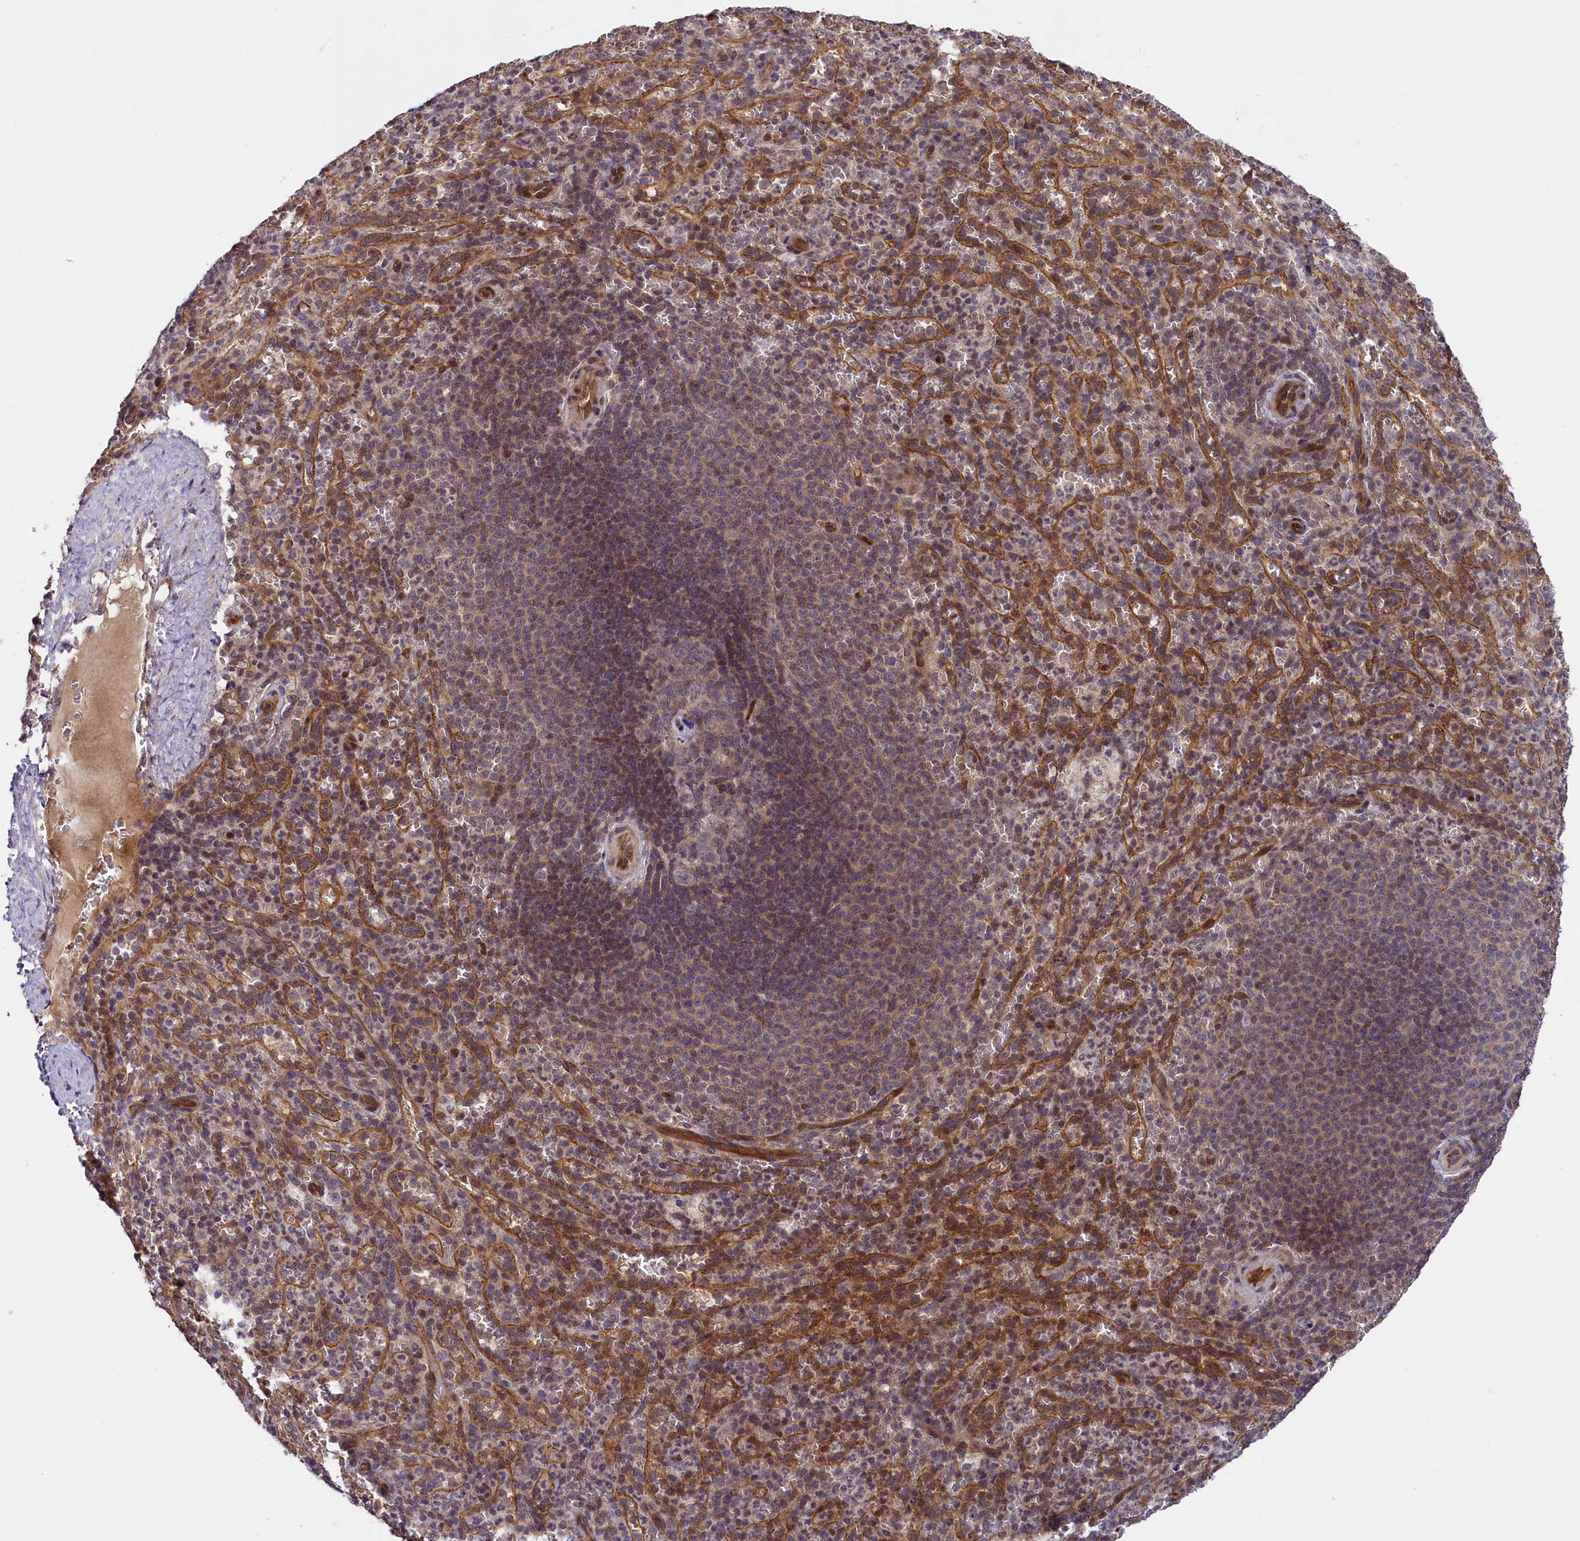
{"staining": {"intensity": "weak", "quantity": "25%-75%", "location": "cytoplasmic/membranous"}, "tissue": "spleen", "cell_type": "Cells in red pulp", "image_type": "normal", "snomed": [{"axis": "morphology", "description": "Normal tissue, NOS"}, {"axis": "topography", "description": "Spleen"}], "caption": "Immunohistochemistry (IHC) of benign spleen exhibits low levels of weak cytoplasmic/membranous staining in approximately 25%-75% of cells in red pulp.", "gene": "SNRK", "patient": {"sex": "female", "age": 21}}